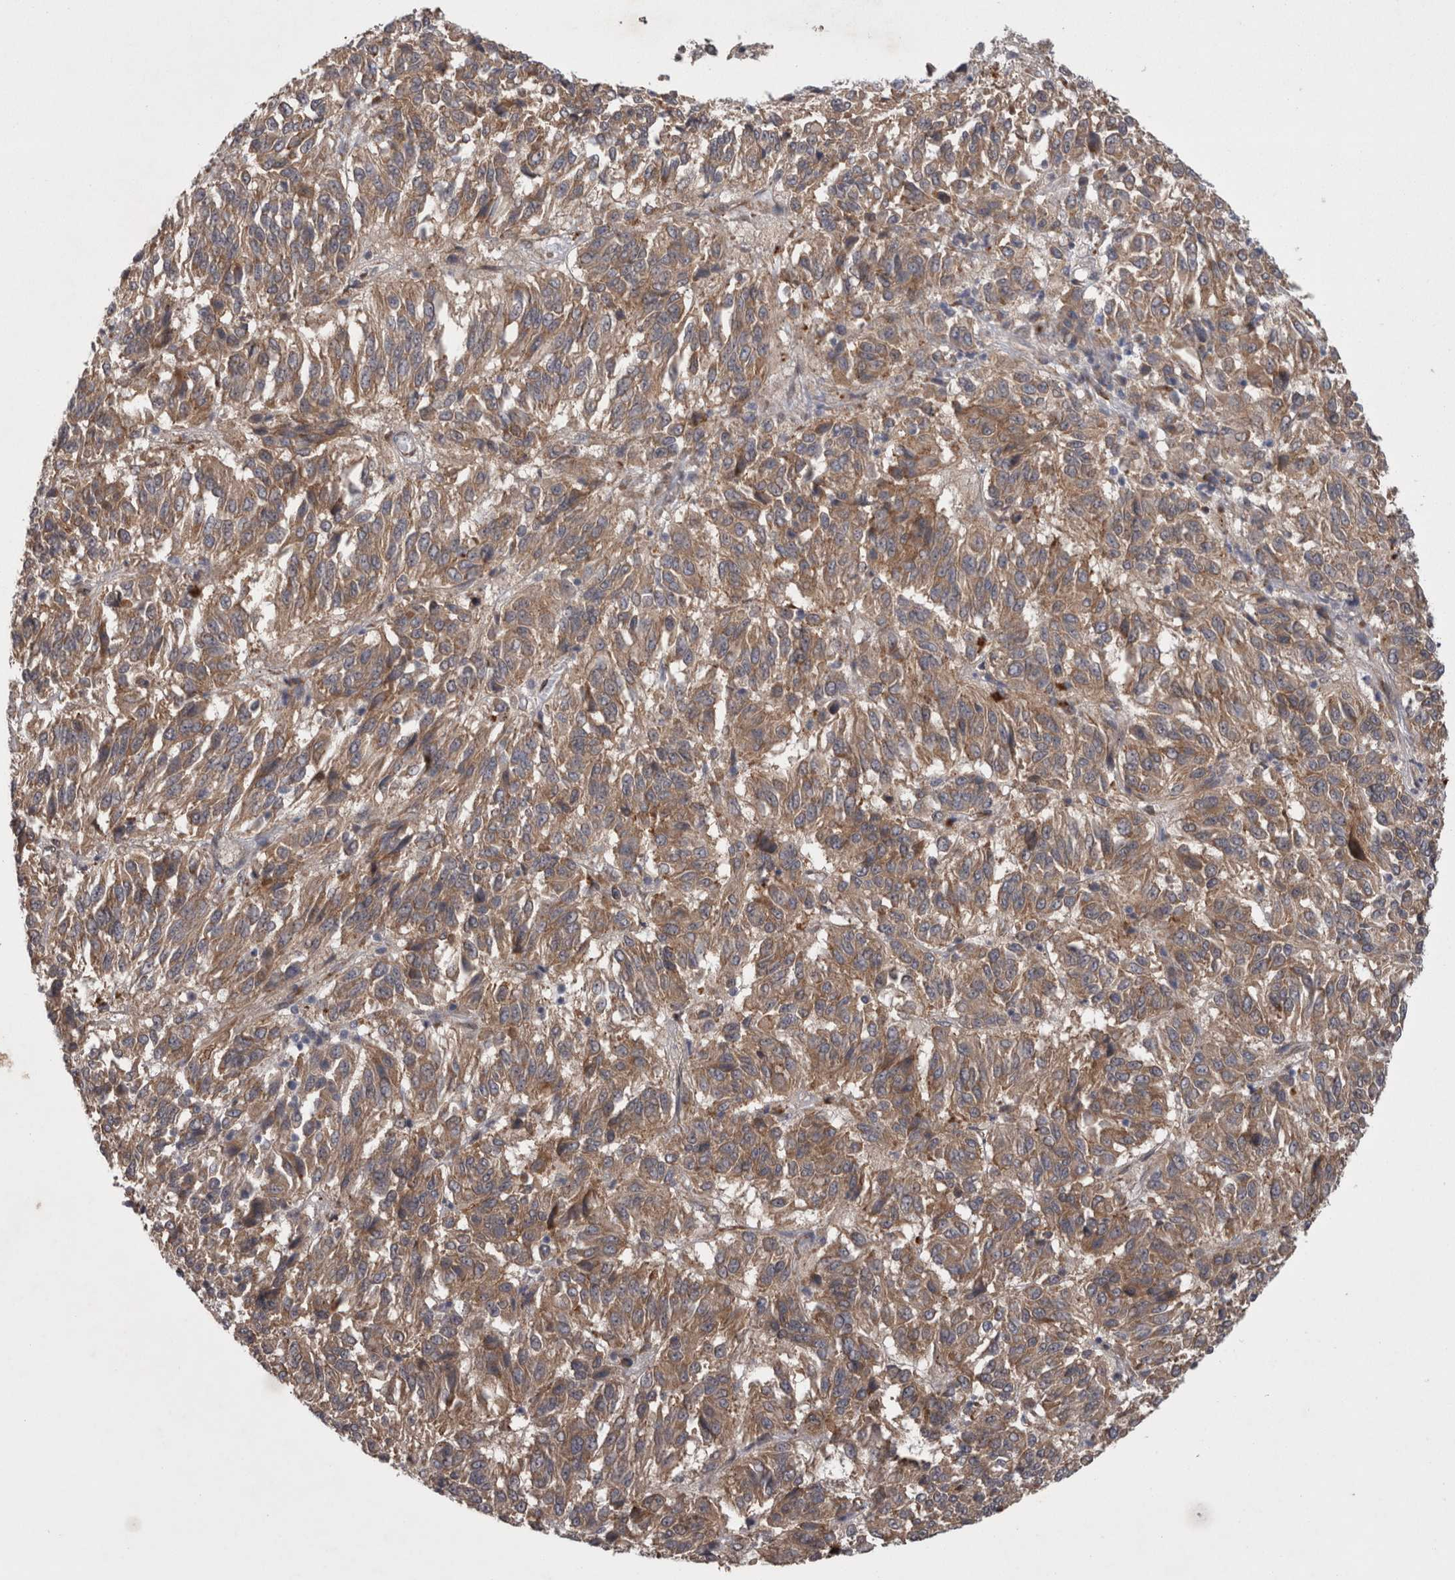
{"staining": {"intensity": "moderate", "quantity": ">75%", "location": "cytoplasmic/membranous"}, "tissue": "melanoma", "cell_type": "Tumor cells", "image_type": "cancer", "snomed": [{"axis": "morphology", "description": "Malignant melanoma, Metastatic site"}, {"axis": "topography", "description": "Lung"}], "caption": "A brown stain highlights moderate cytoplasmic/membranous staining of a protein in melanoma tumor cells. Ihc stains the protein of interest in brown and the nuclei are stained blue.", "gene": "DDX6", "patient": {"sex": "male", "age": 64}}